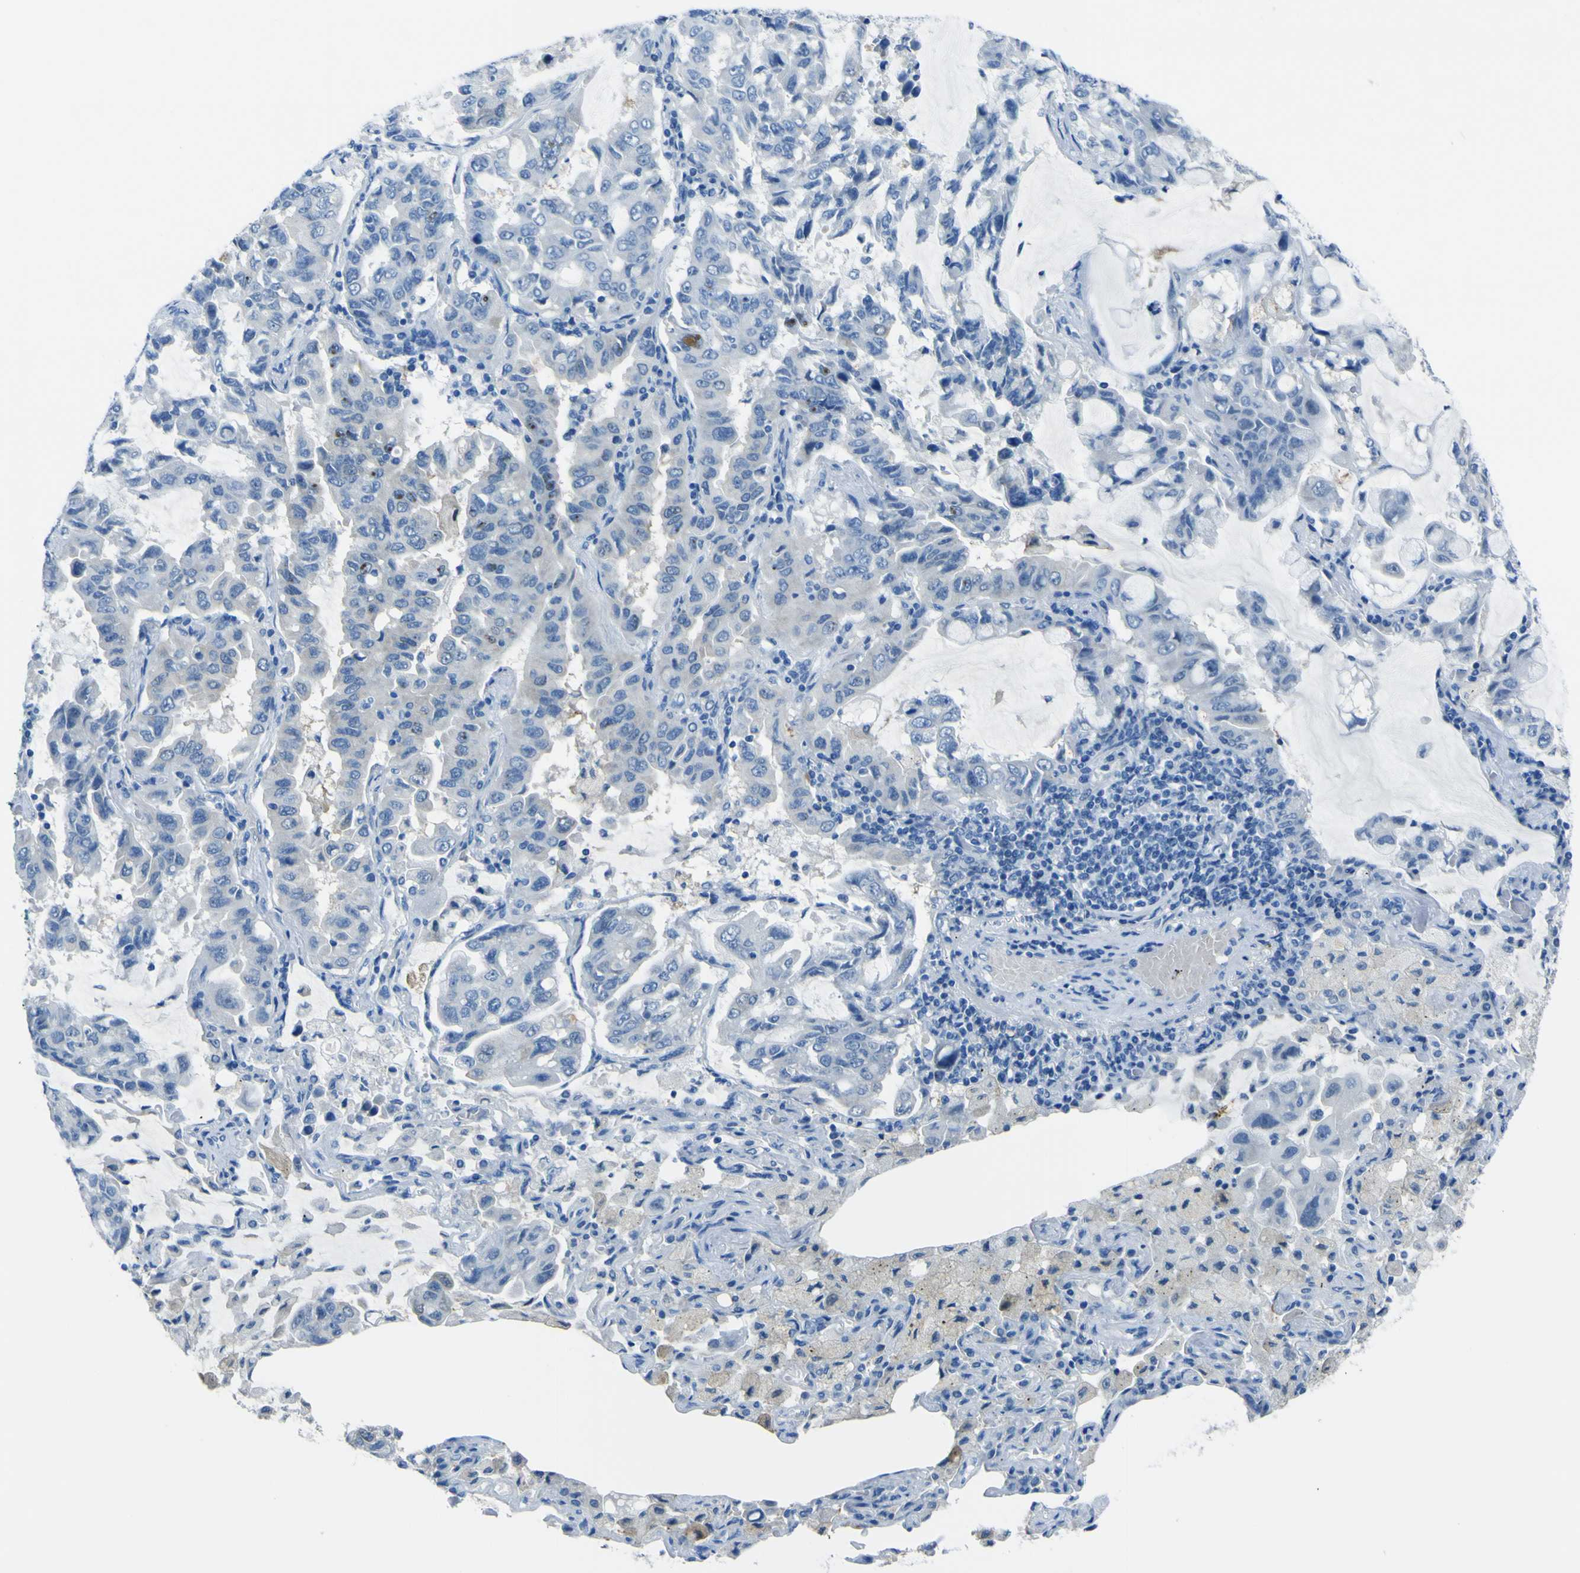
{"staining": {"intensity": "negative", "quantity": "none", "location": "none"}, "tissue": "lung cancer", "cell_type": "Tumor cells", "image_type": "cancer", "snomed": [{"axis": "morphology", "description": "Adenocarcinoma, NOS"}, {"axis": "topography", "description": "Lung"}], "caption": "The IHC histopathology image has no significant expression in tumor cells of lung cancer (adenocarcinoma) tissue.", "gene": "PHKG1", "patient": {"sex": "male", "age": 64}}